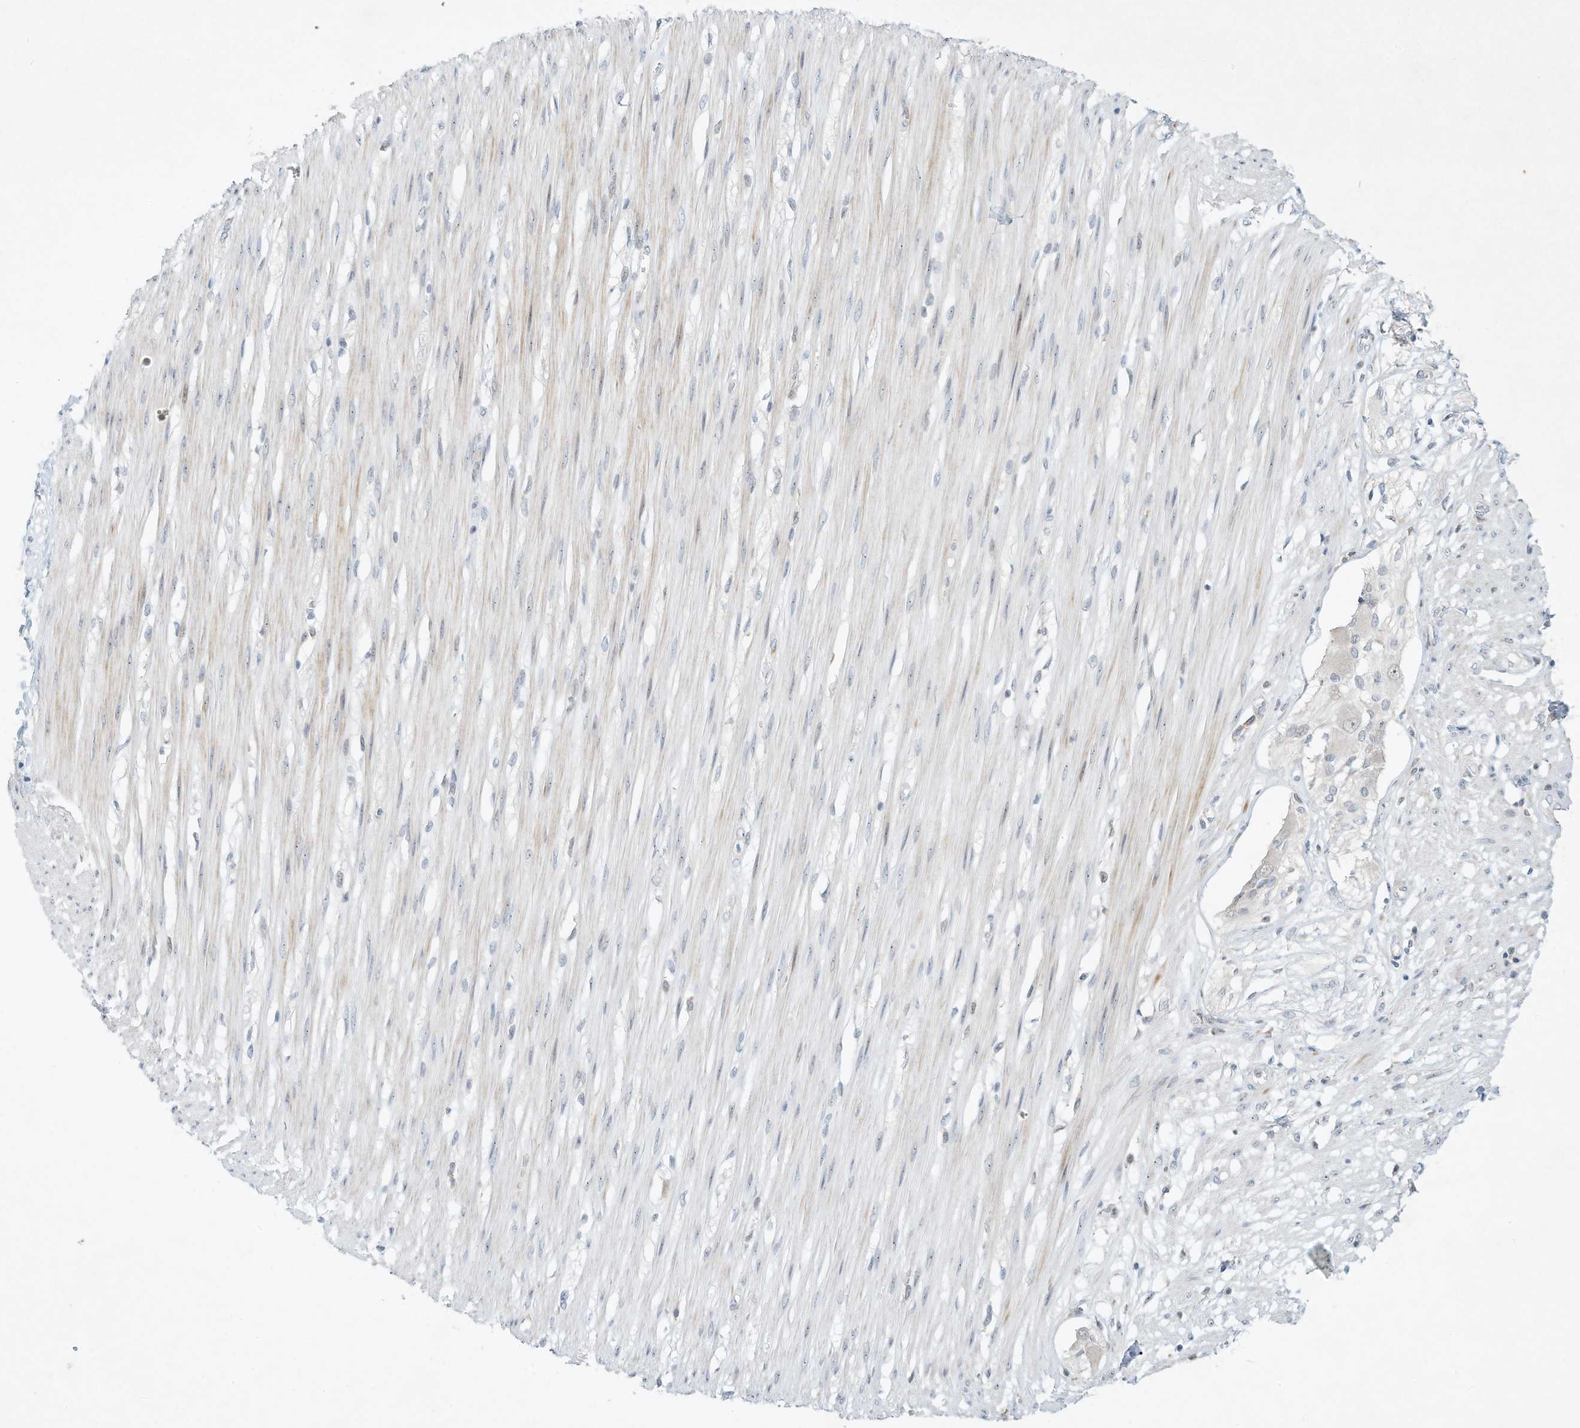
{"staining": {"intensity": "moderate", "quantity": "25%-75%", "location": "cytoplasmic/membranous"}, "tissue": "smooth muscle", "cell_type": "Smooth muscle cells", "image_type": "normal", "snomed": [{"axis": "morphology", "description": "Normal tissue, NOS"}, {"axis": "morphology", "description": "Adenocarcinoma, NOS"}, {"axis": "topography", "description": "Colon"}, {"axis": "topography", "description": "Peripheral nerve tissue"}], "caption": "A brown stain shows moderate cytoplasmic/membranous positivity of a protein in smooth muscle cells of unremarkable human smooth muscle. The staining was performed using DAB to visualize the protein expression in brown, while the nuclei were stained in blue with hematoxylin (Magnification: 20x).", "gene": "PAK6", "patient": {"sex": "male", "age": 14}}